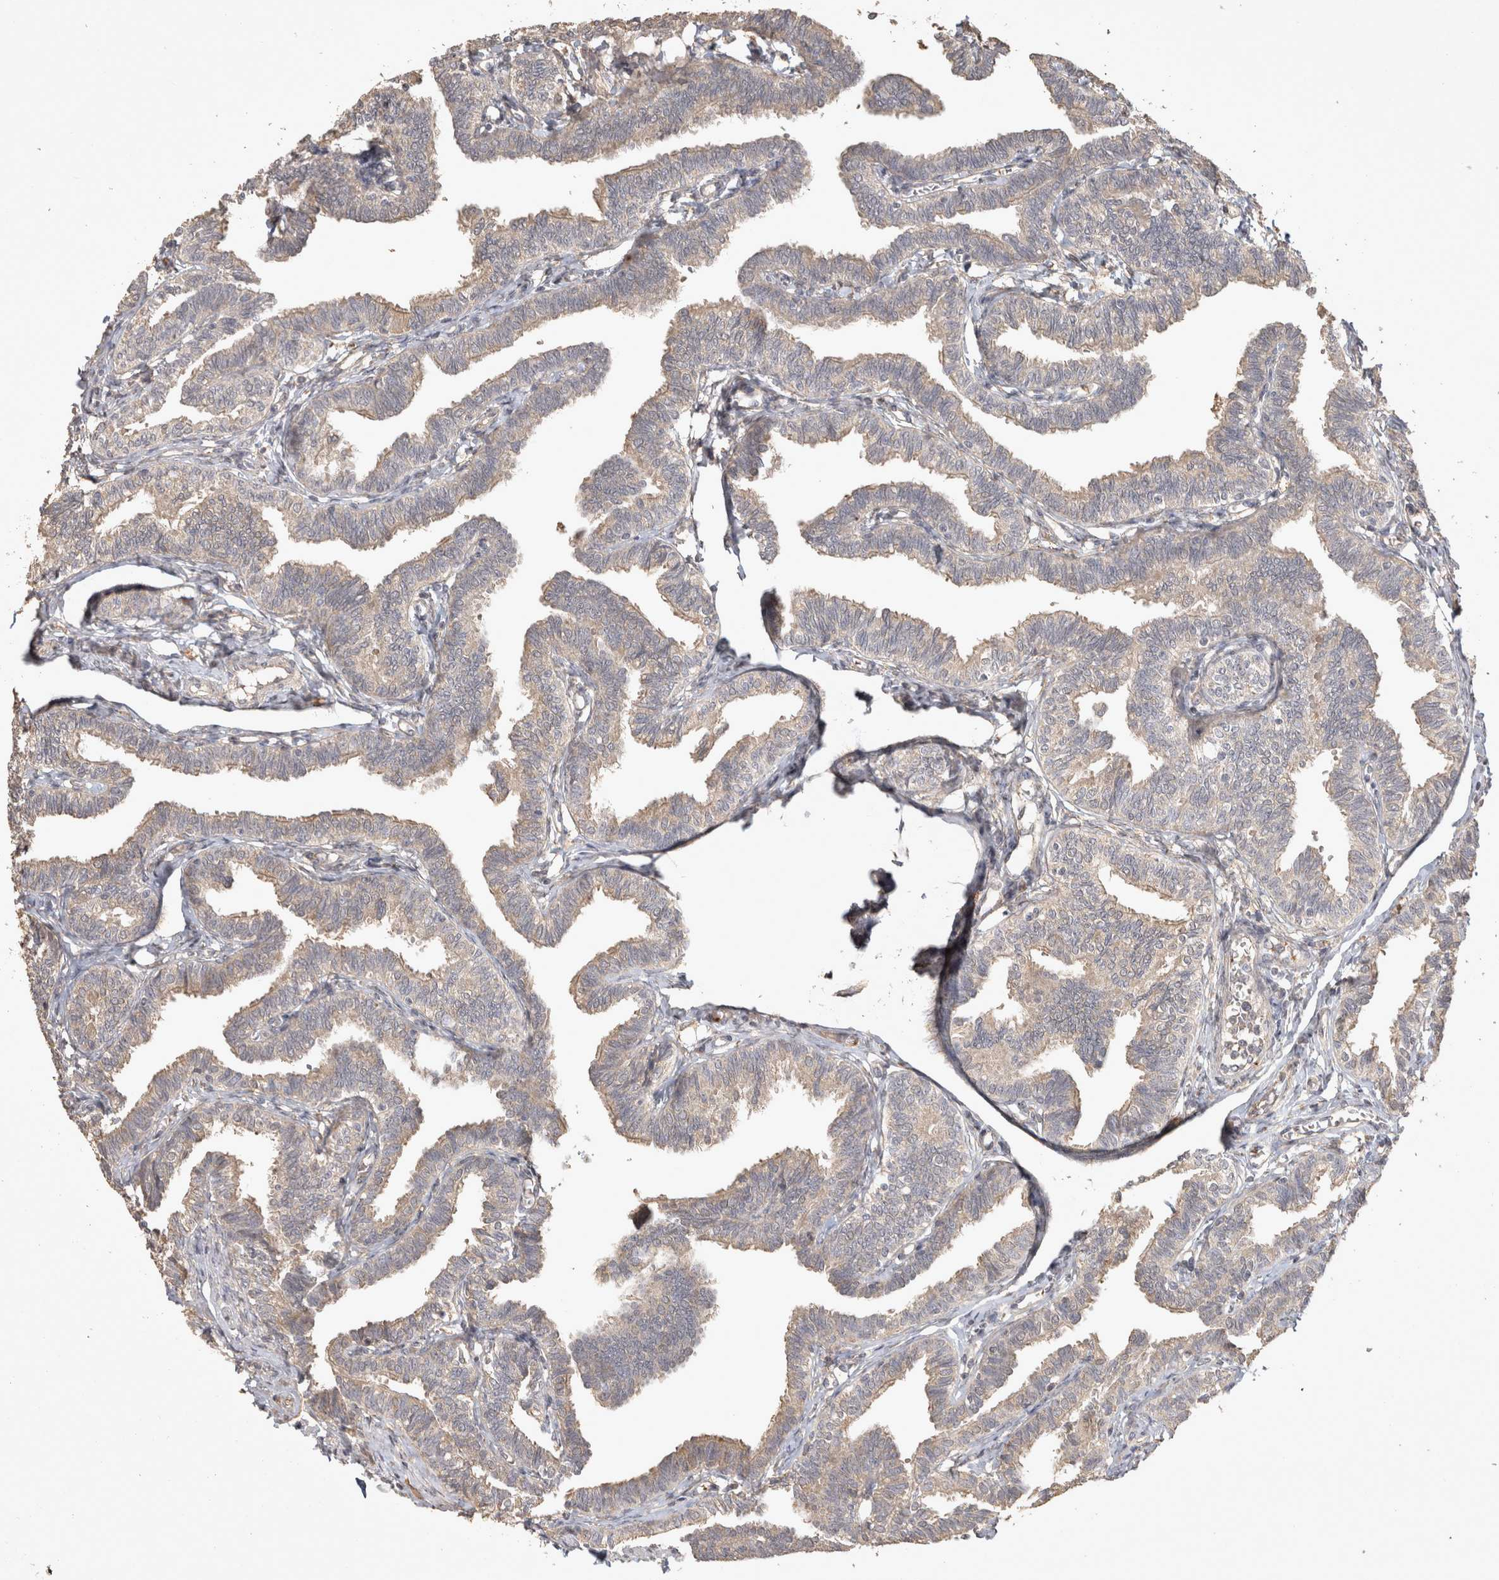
{"staining": {"intensity": "weak", "quantity": ">75%", "location": "cytoplasmic/membranous"}, "tissue": "fallopian tube", "cell_type": "Glandular cells", "image_type": "normal", "snomed": [{"axis": "morphology", "description": "Normal tissue, NOS"}, {"axis": "topography", "description": "Fallopian tube"}, {"axis": "topography", "description": "Ovary"}], "caption": "Glandular cells demonstrate low levels of weak cytoplasmic/membranous staining in about >75% of cells in normal fallopian tube. Using DAB (3,3'-diaminobenzidine) (brown) and hematoxylin (blue) stains, captured at high magnification using brightfield microscopy.", "gene": "OSTN", "patient": {"sex": "female", "age": 23}}